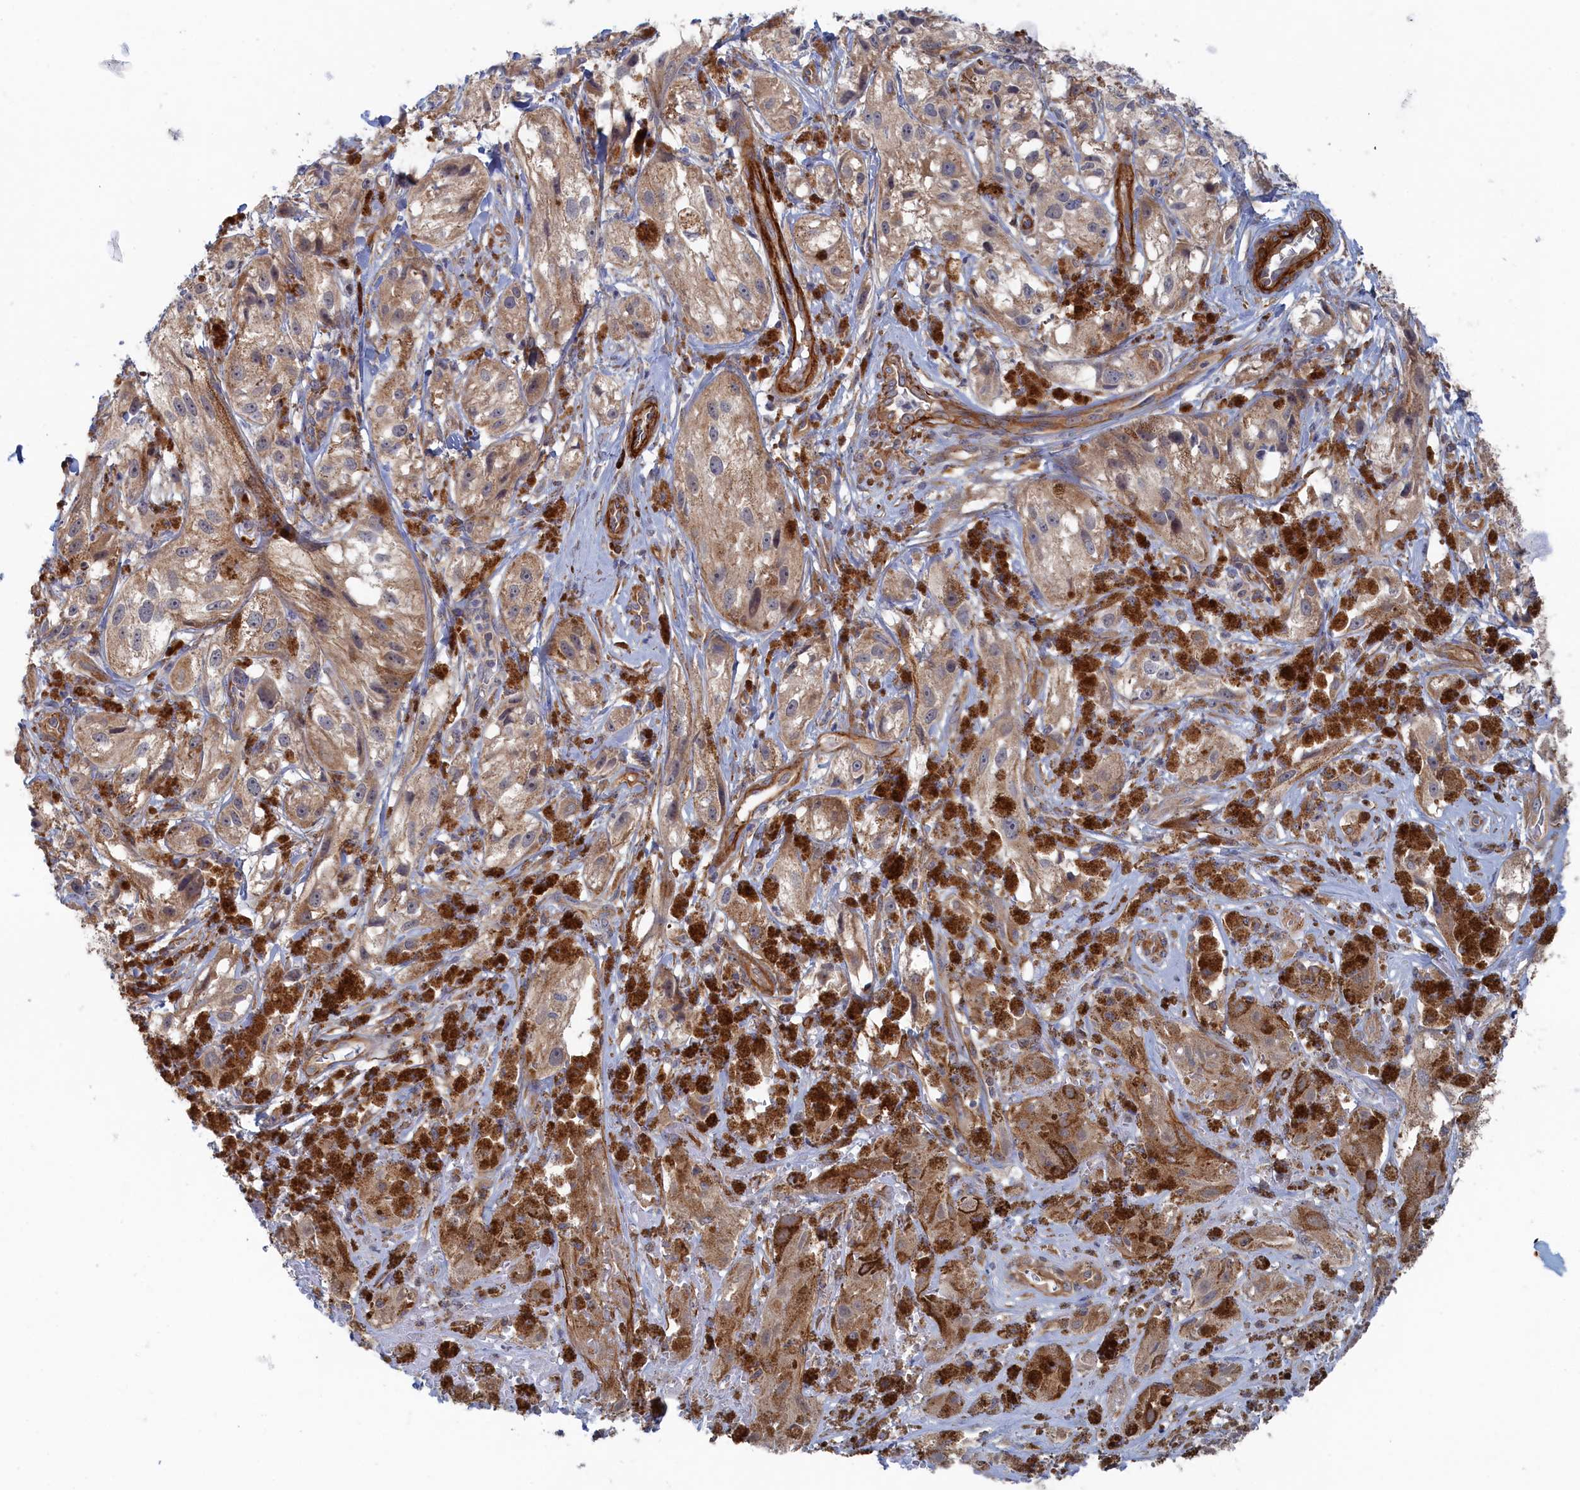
{"staining": {"intensity": "weak", "quantity": ">75%", "location": "cytoplasmic/membranous"}, "tissue": "melanoma", "cell_type": "Tumor cells", "image_type": "cancer", "snomed": [{"axis": "morphology", "description": "Malignant melanoma, NOS"}, {"axis": "topography", "description": "Skin"}], "caption": "There is low levels of weak cytoplasmic/membranous staining in tumor cells of melanoma, as demonstrated by immunohistochemical staining (brown color).", "gene": "FILIP1L", "patient": {"sex": "male", "age": 88}}